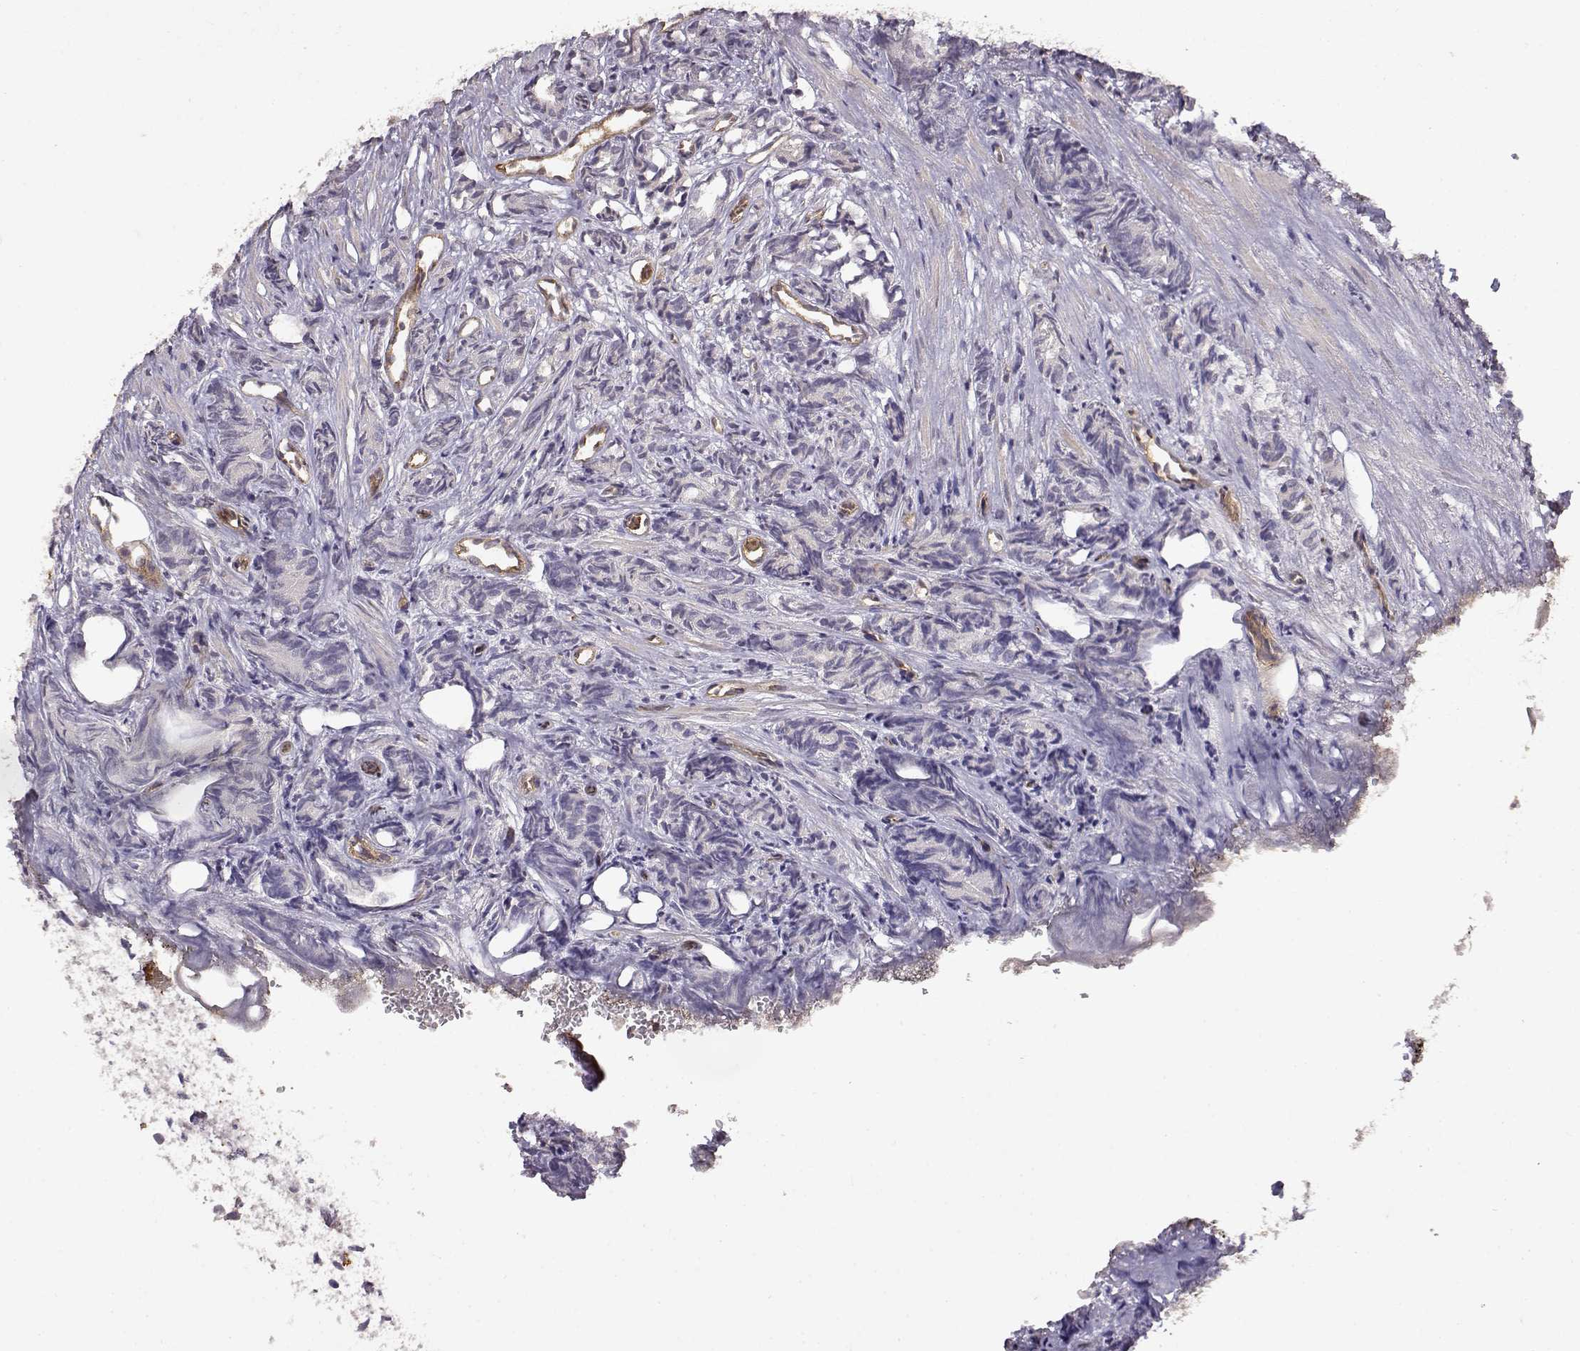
{"staining": {"intensity": "negative", "quantity": "none", "location": "none"}, "tissue": "prostate cancer", "cell_type": "Tumor cells", "image_type": "cancer", "snomed": [{"axis": "morphology", "description": "Adenocarcinoma, High grade"}, {"axis": "topography", "description": "Prostate"}], "caption": "Immunohistochemistry photomicrograph of neoplastic tissue: prostate cancer (high-grade adenocarcinoma) stained with DAB (3,3'-diaminobenzidine) exhibits no significant protein staining in tumor cells. (Brightfield microscopy of DAB IHC at high magnification).", "gene": "IFITM1", "patient": {"sex": "male", "age": 84}}